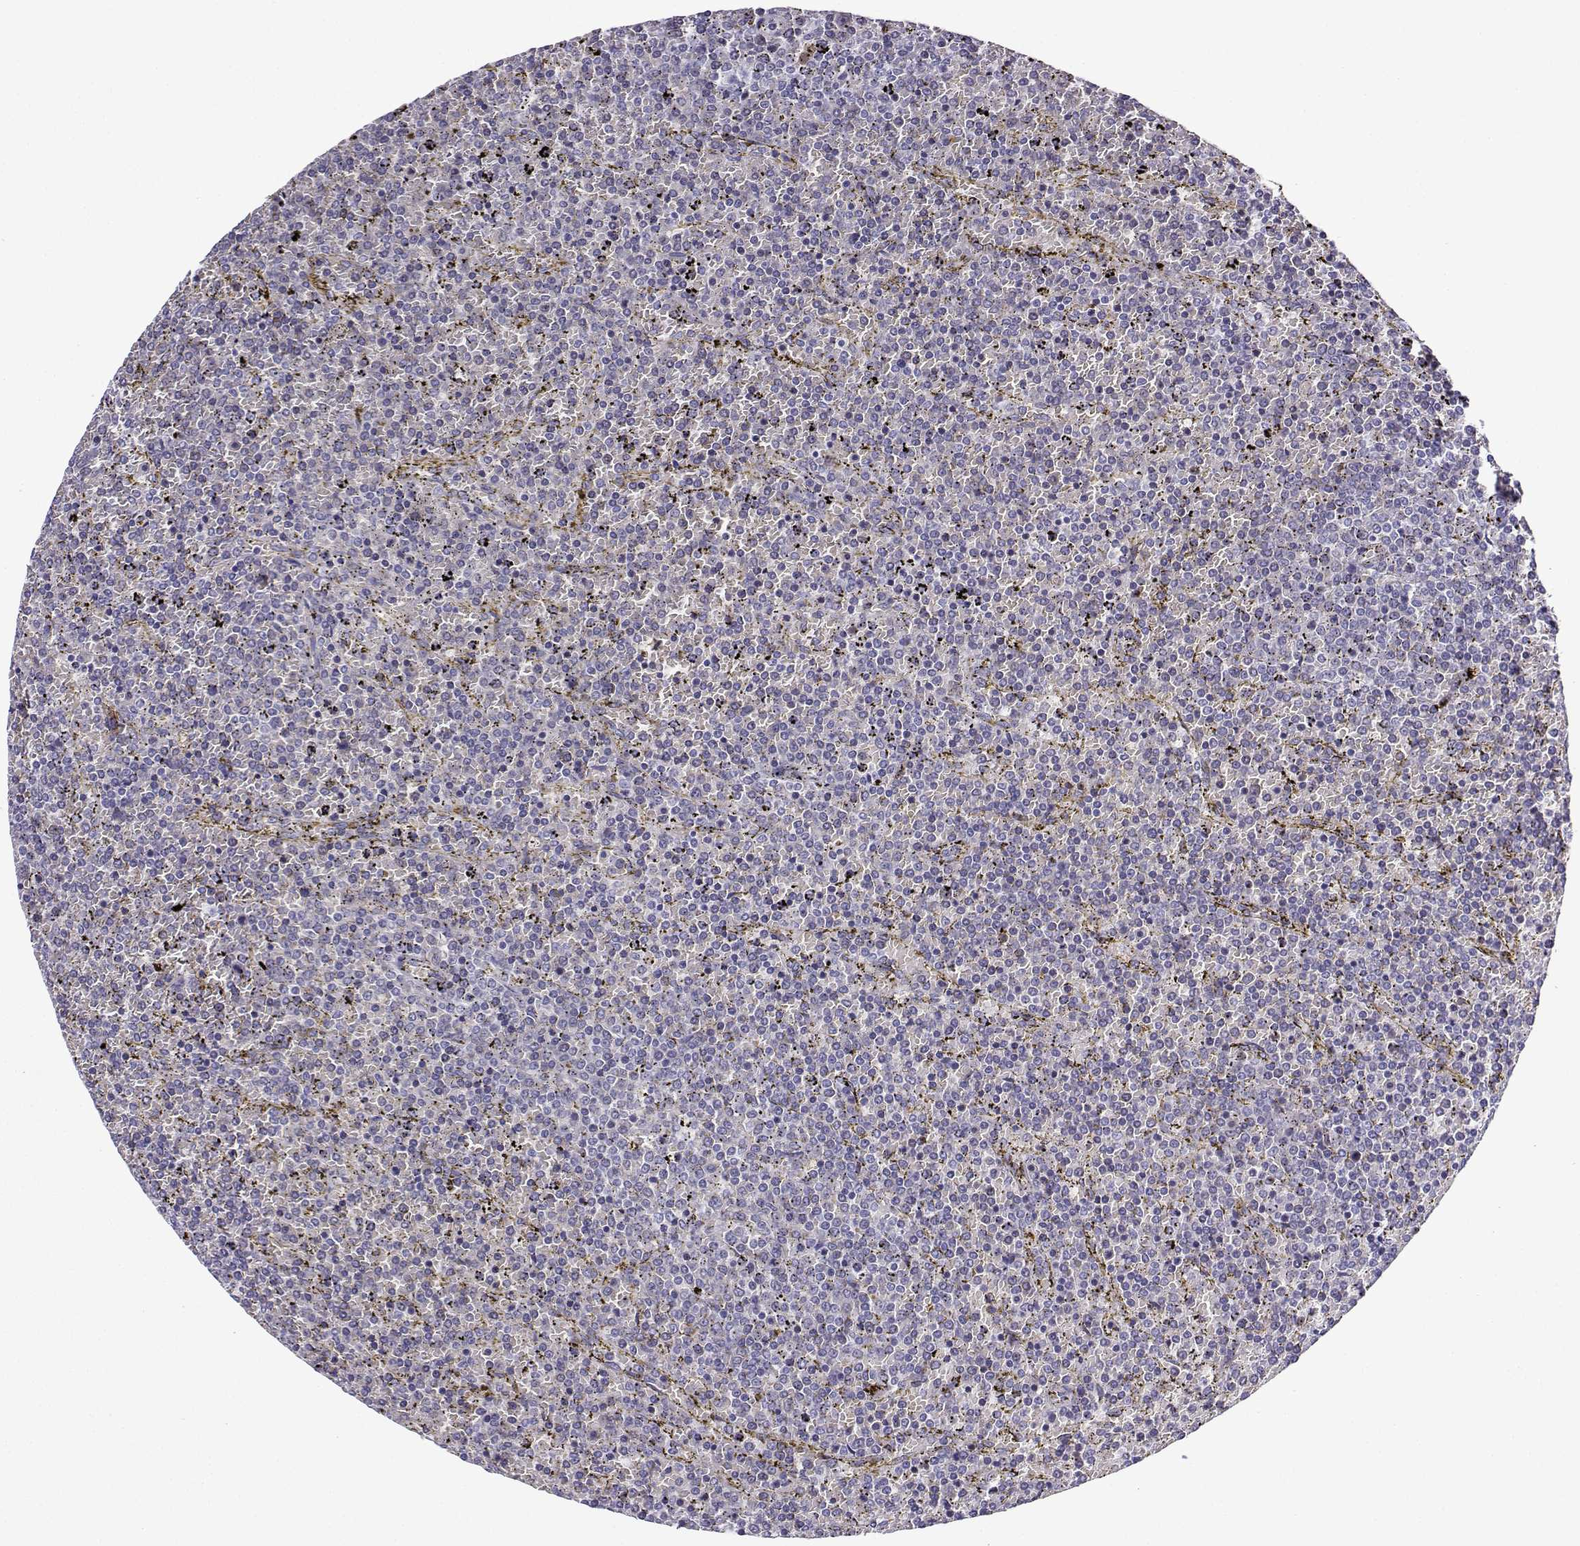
{"staining": {"intensity": "negative", "quantity": "none", "location": "none"}, "tissue": "lymphoma", "cell_type": "Tumor cells", "image_type": "cancer", "snomed": [{"axis": "morphology", "description": "Malignant lymphoma, non-Hodgkin's type, Low grade"}, {"axis": "topography", "description": "Spleen"}], "caption": "IHC of lymphoma reveals no positivity in tumor cells.", "gene": "LINGO1", "patient": {"sex": "female", "age": 77}}